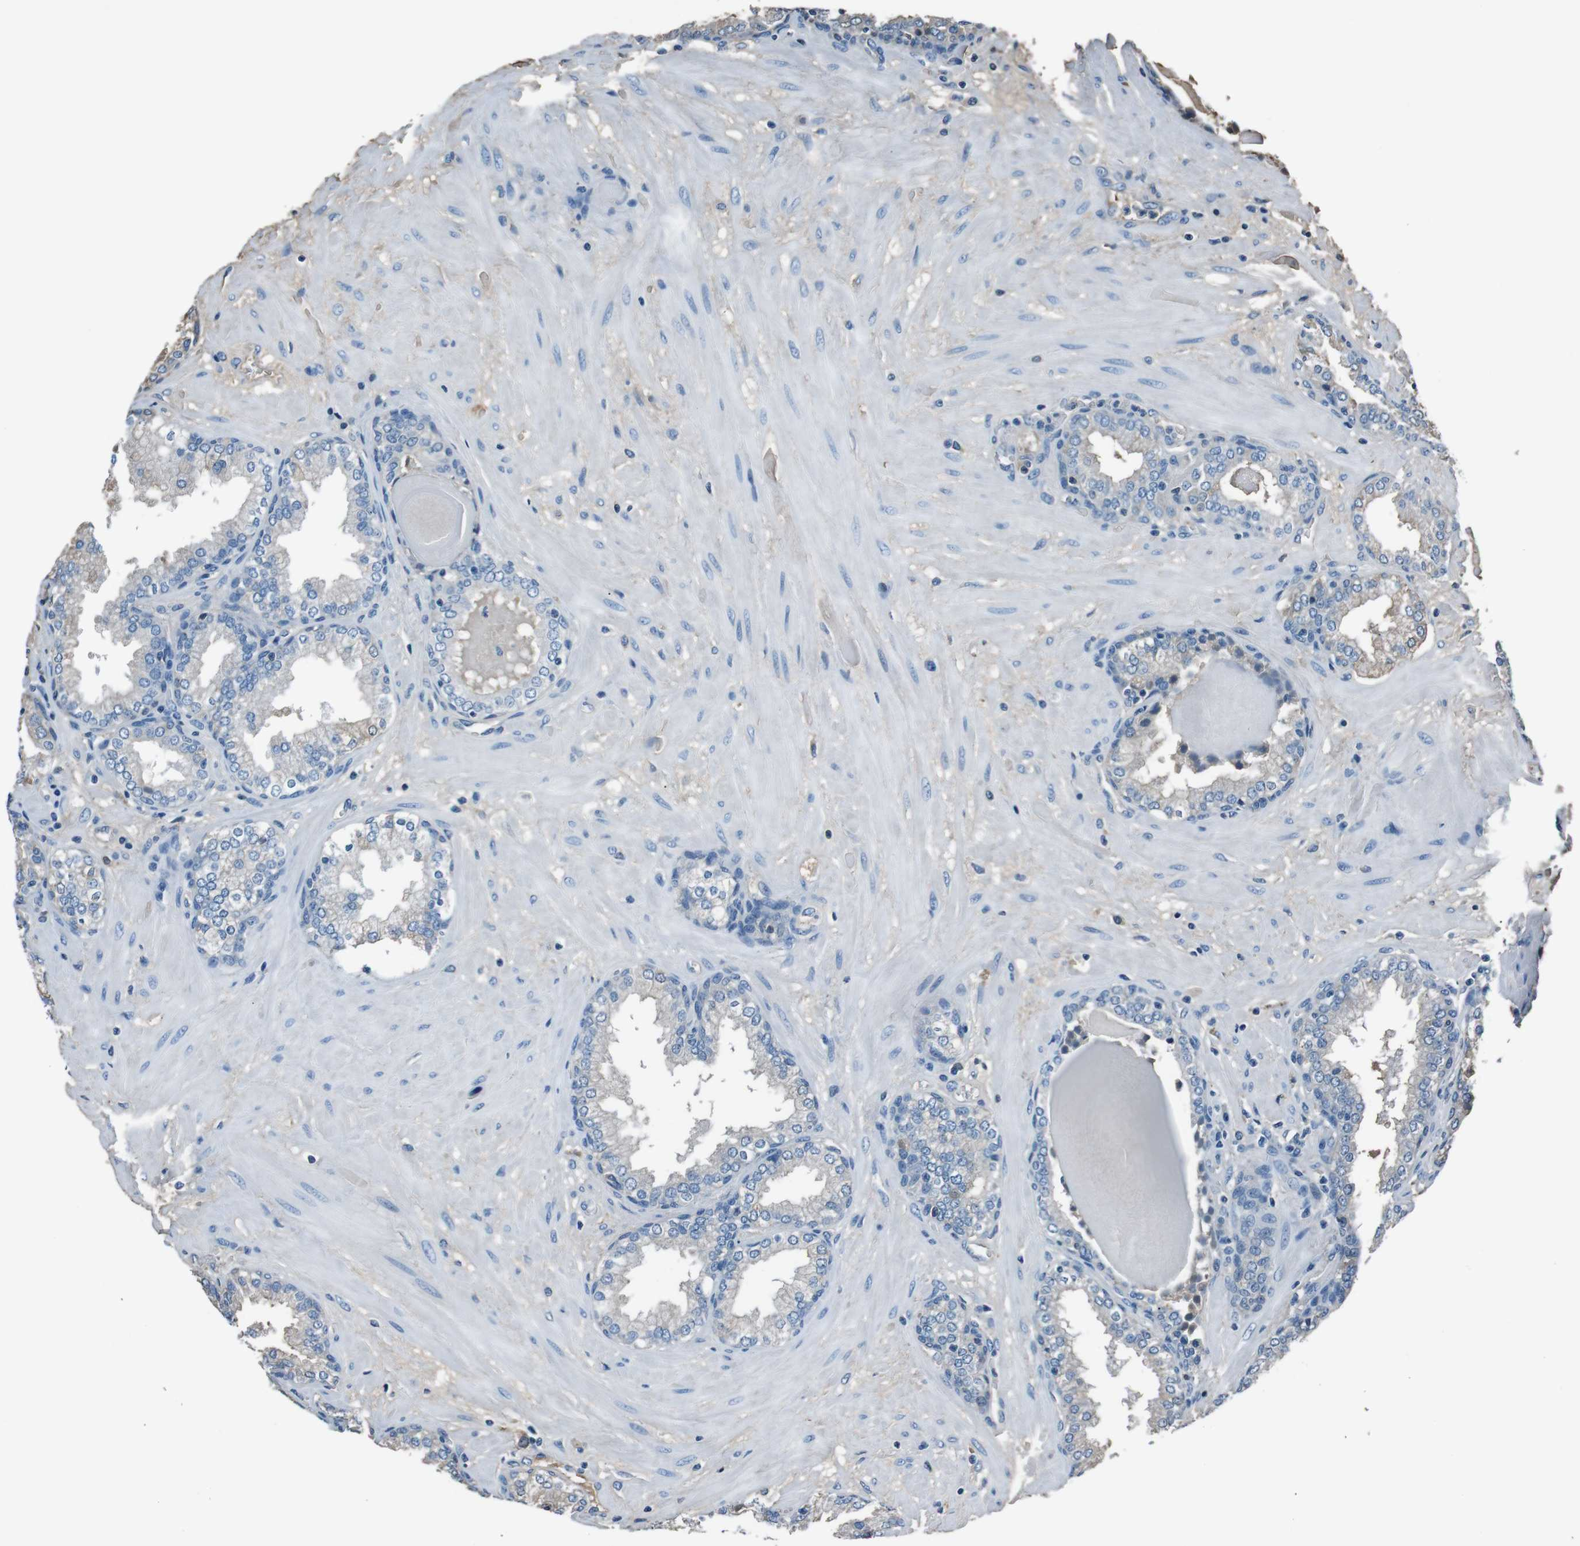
{"staining": {"intensity": "weak", "quantity": "<25%", "location": "cytoplasmic/membranous"}, "tissue": "prostate", "cell_type": "Glandular cells", "image_type": "normal", "snomed": [{"axis": "morphology", "description": "Normal tissue, NOS"}, {"axis": "topography", "description": "Prostate"}], "caption": "This is an immunohistochemistry histopathology image of unremarkable prostate. There is no expression in glandular cells.", "gene": "LEP", "patient": {"sex": "male", "age": 51}}